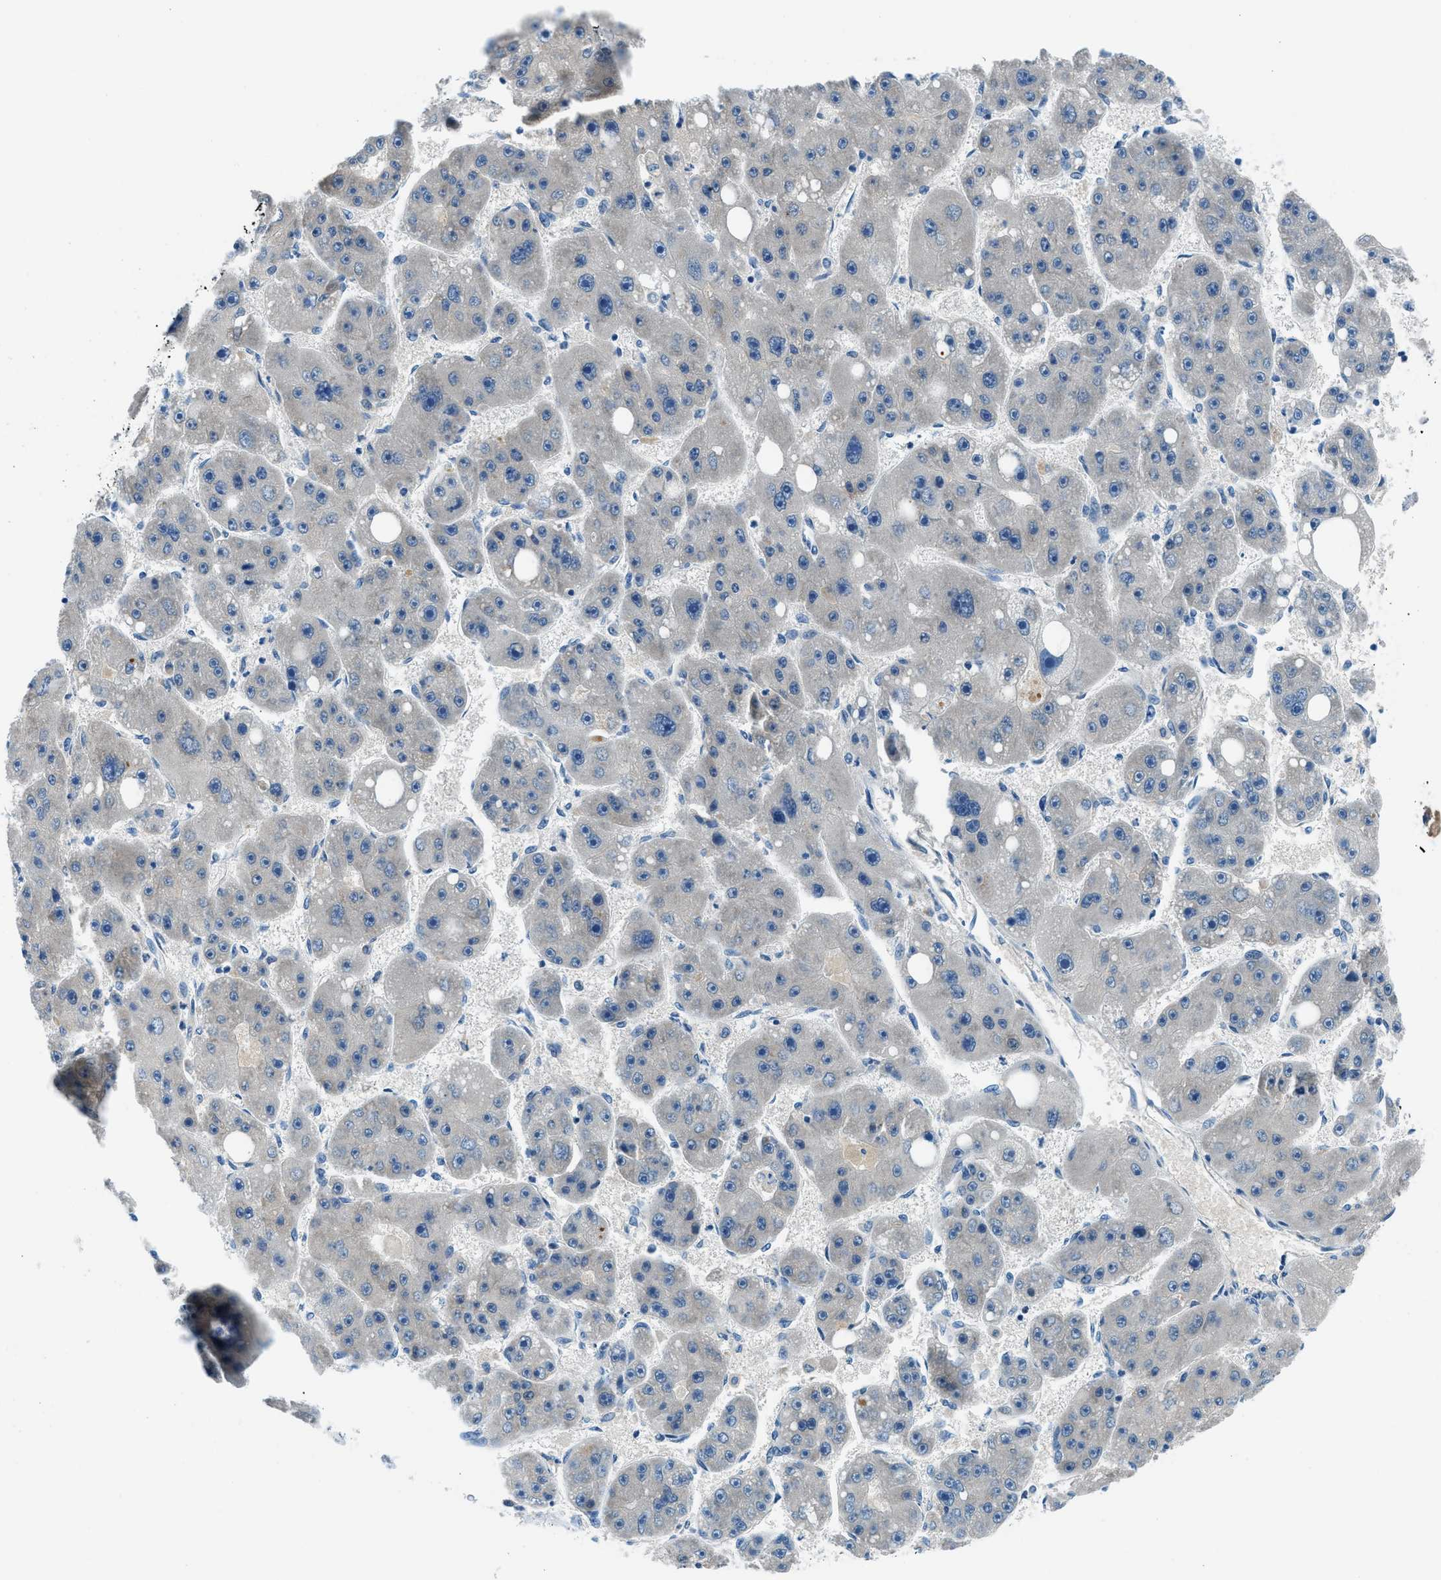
{"staining": {"intensity": "negative", "quantity": "none", "location": "none"}, "tissue": "liver cancer", "cell_type": "Tumor cells", "image_type": "cancer", "snomed": [{"axis": "morphology", "description": "Carcinoma, Hepatocellular, NOS"}, {"axis": "topography", "description": "Liver"}], "caption": "Immunohistochemistry of human liver hepatocellular carcinoma shows no positivity in tumor cells.", "gene": "ACP1", "patient": {"sex": "female", "age": 61}}